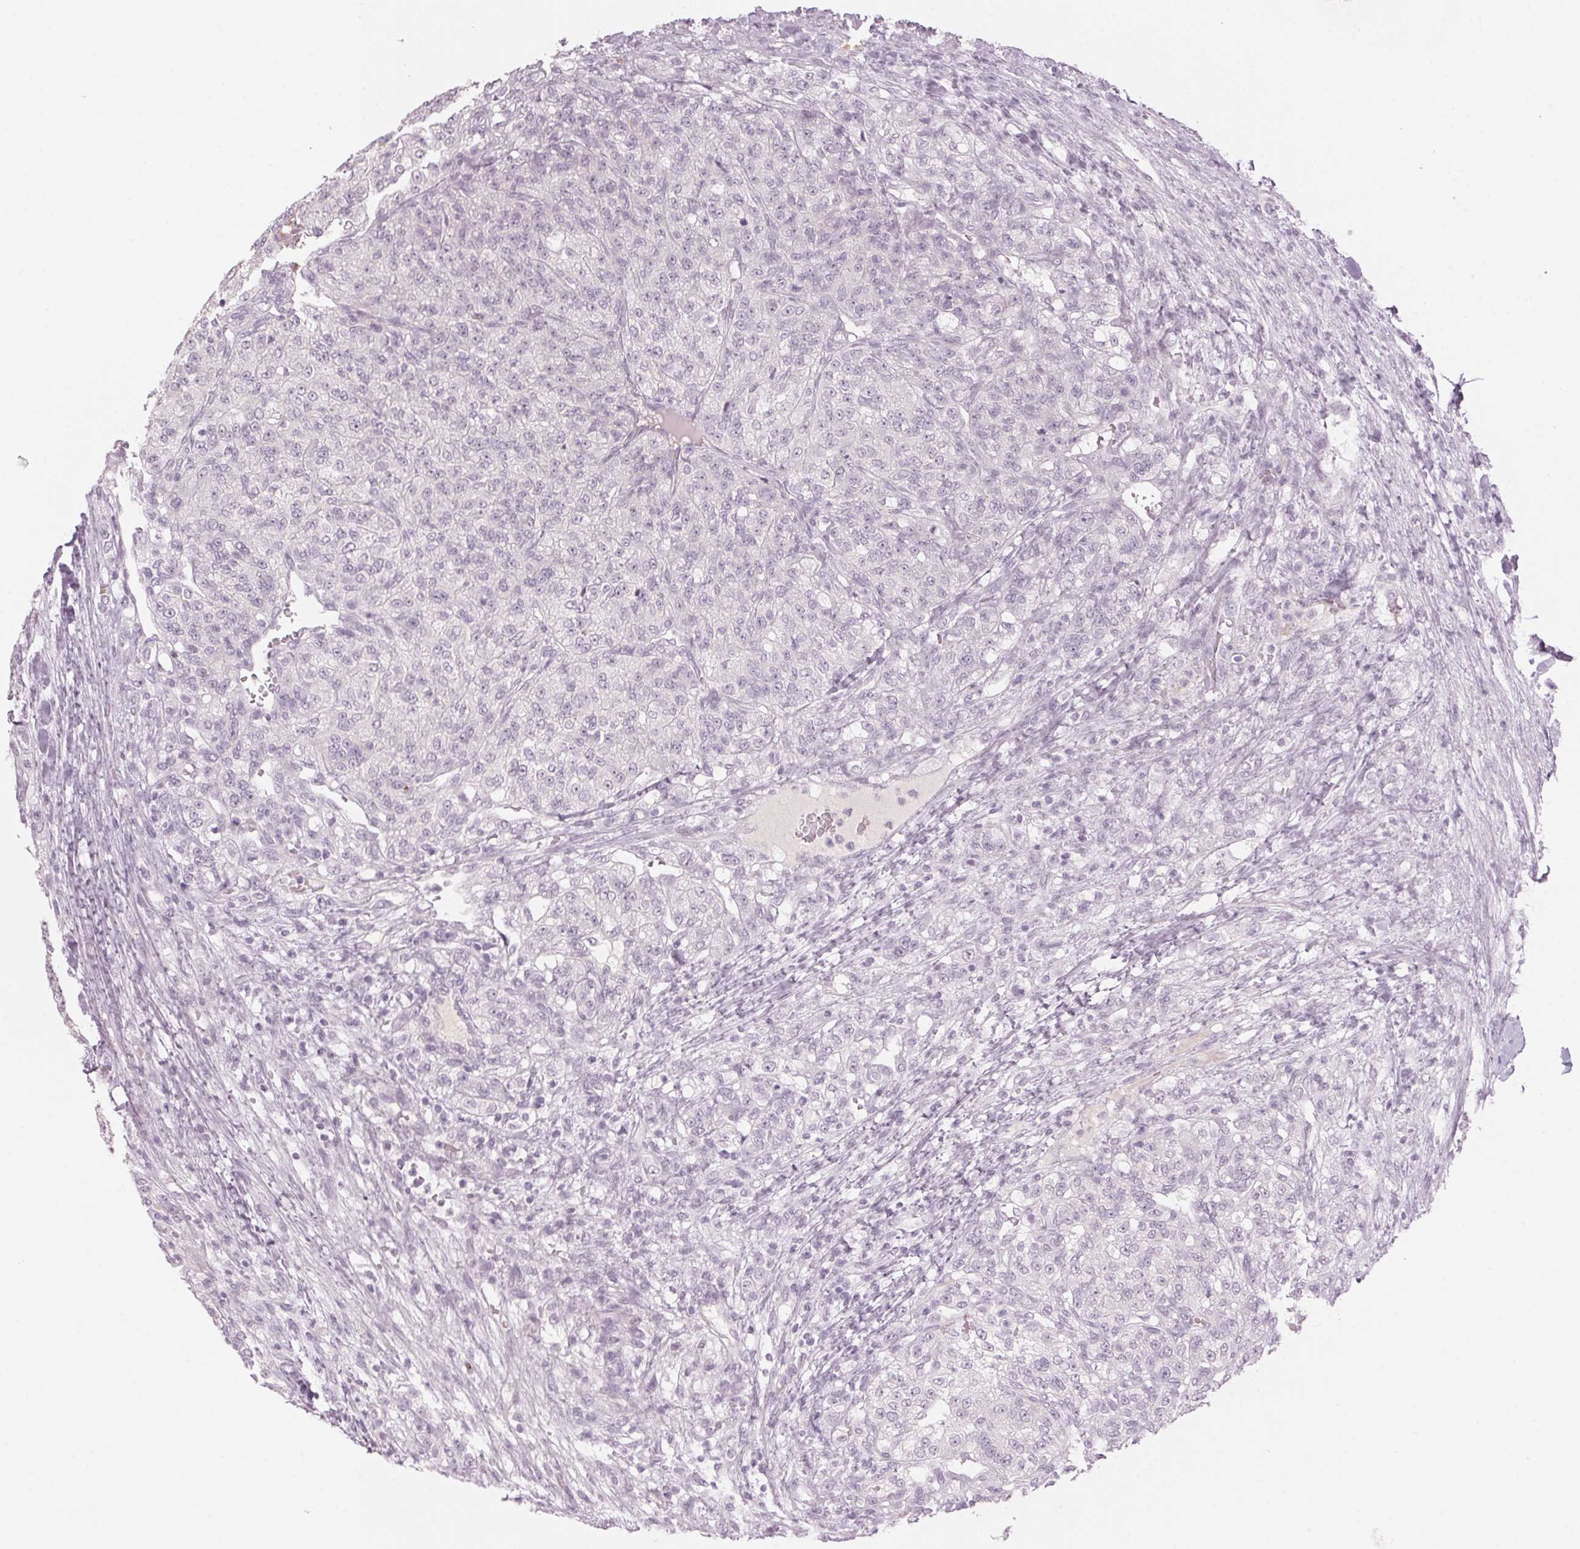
{"staining": {"intensity": "negative", "quantity": "none", "location": "none"}, "tissue": "renal cancer", "cell_type": "Tumor cells", "image_type": "cancer", "snomed": [{"axis": "morphology", "description": "Adenocarcinoma, NOS"}, {"axis": "topography", "description": "Kidney"}], "caption": "Protein analysis of renal adenocarcinoma demonstrates no significant expression in tumor cells.", "gene": "SCTR", "patient": {"sex": "female", "age": 63}}